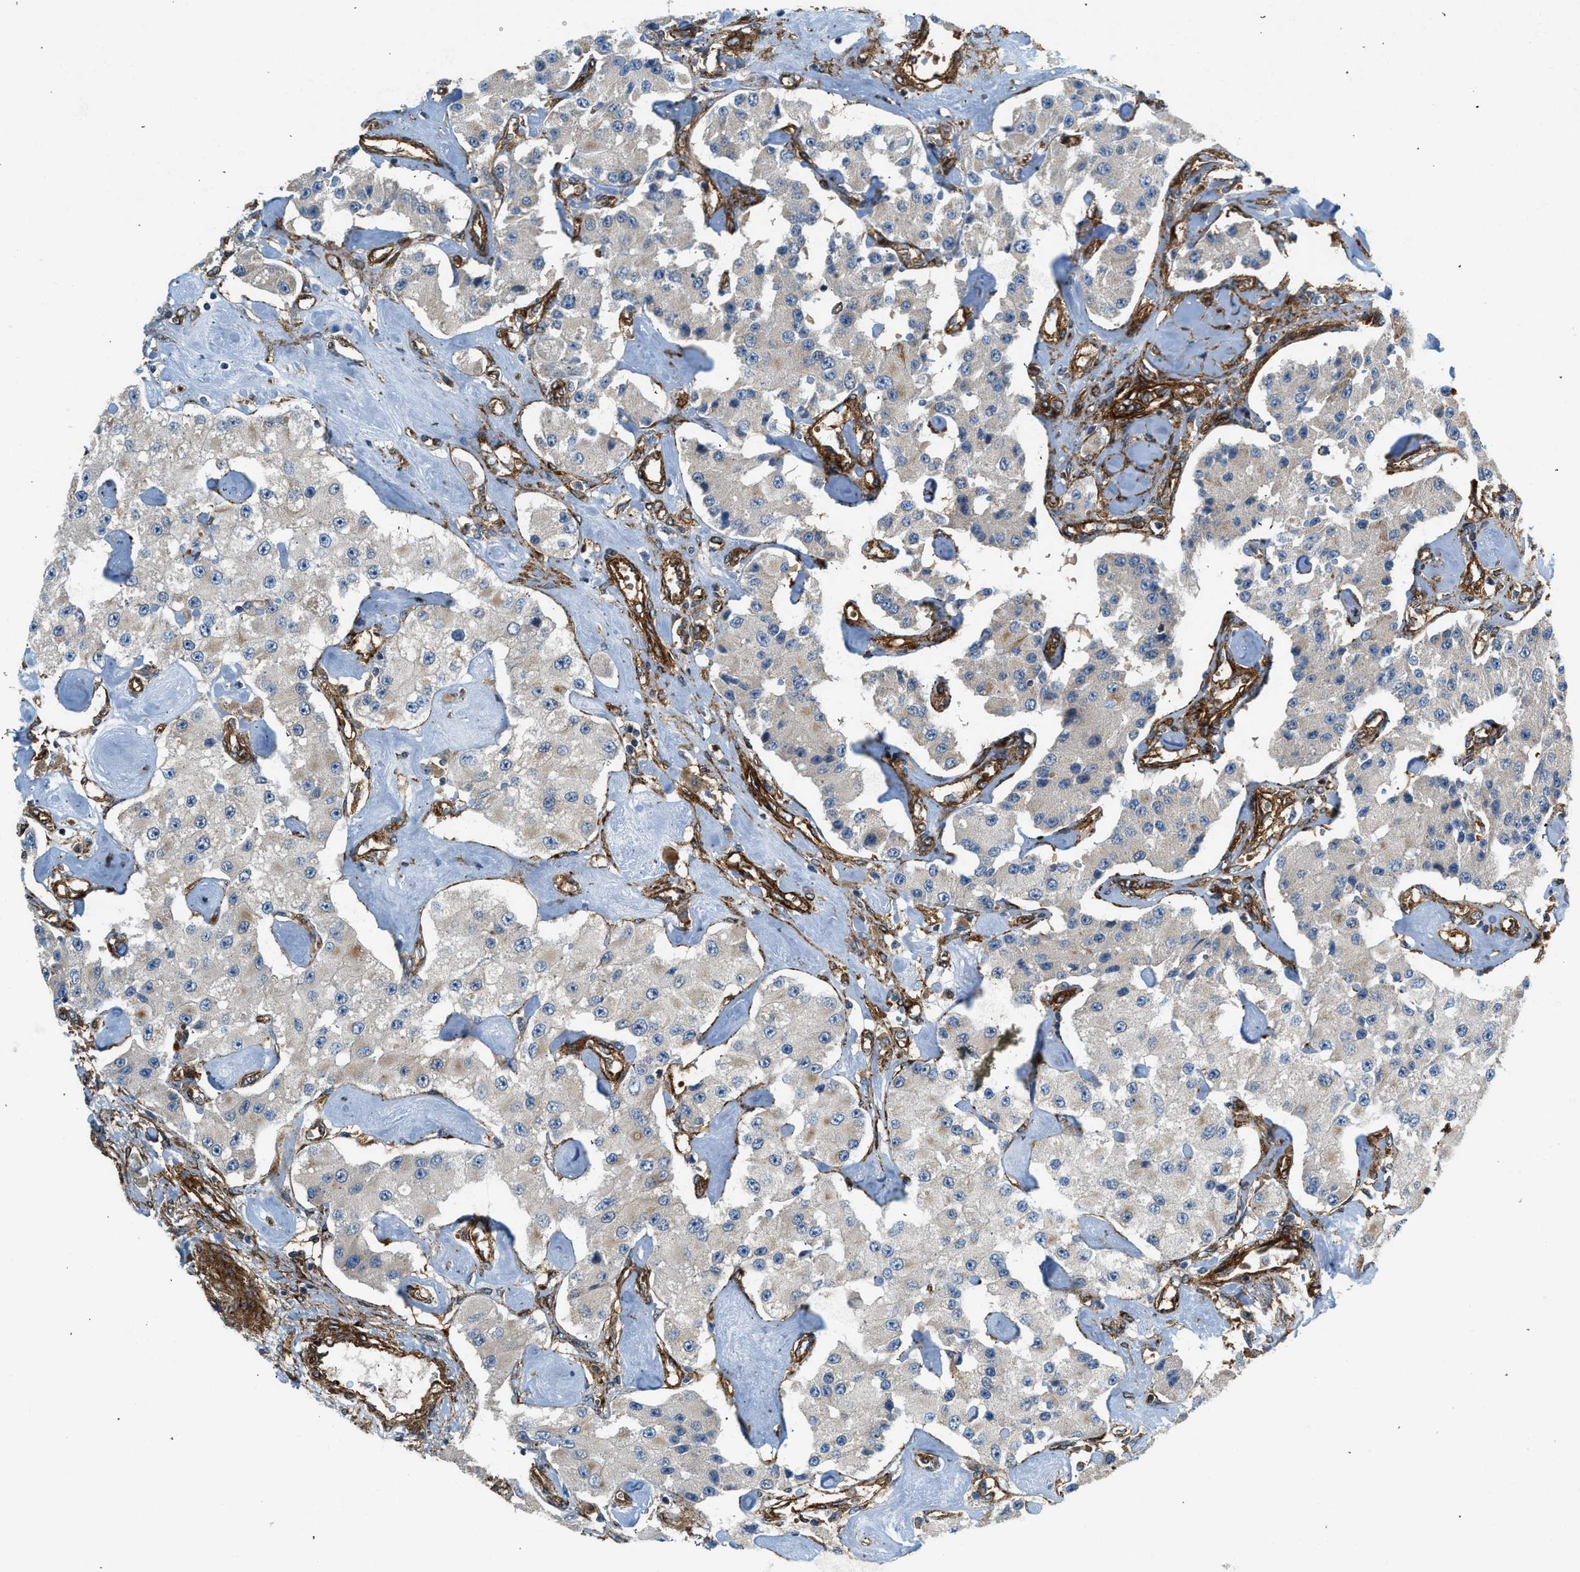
{"staining": {"intensity": "negative", "quantity": "none", "location": "none"}, "tissue": "carcinoid", "cell_type": "Tumor cells", "image_type": "cancer", "snomed": [{"axis": "morphology", "description": "Carcinoid, malignant, NOS"}, {"axis": "topography", "description": "Pancreas"}], "caption": "DAB (3,3'-diaminobenzidine) immunohistochemical staining of carcinoid displays no significant staining in tumor cells.", "gene": "HIP1", "patient": {"sex": "male", "age": 41}}